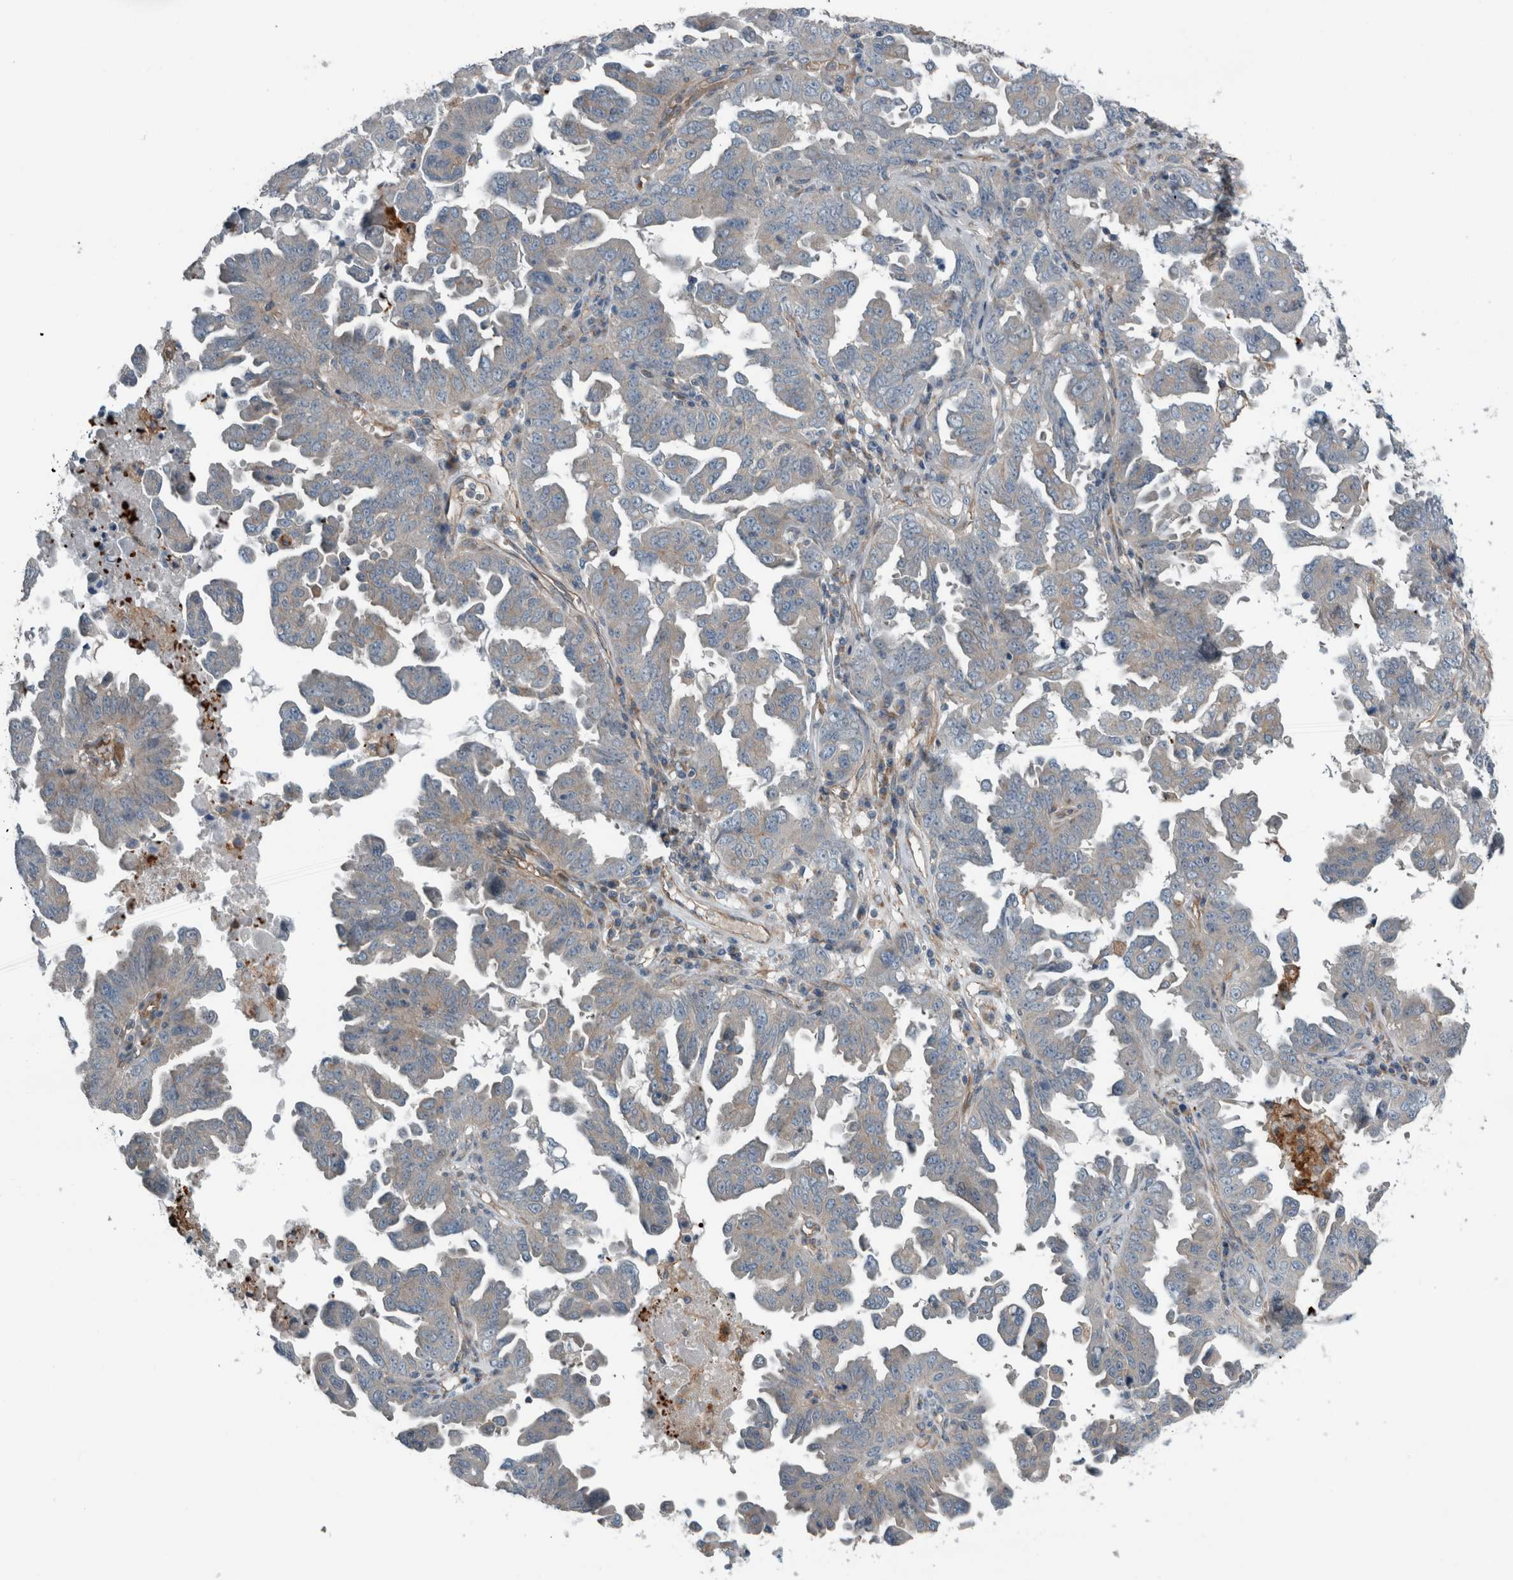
{"staining": {"intensity": "negative", "quantity": "none", "location": "none"}, "tissue": "ovarian cancer", "cell_type": "Tumor cells", "image_type": "cancer", "snomed": [{"axis": "morphology", "description": "Carcinoma, endometroid"}, {"axis": "topography", "description": "Ovary"}], "caption": "This is a photomicrograph of immunohistochemistry (IHC) staining of endometroid carcinoma (ovarian), which shows no staining in tumor cells.", "gene": "GLT8D2", "patient": {"sex": "female", "age": 62}}